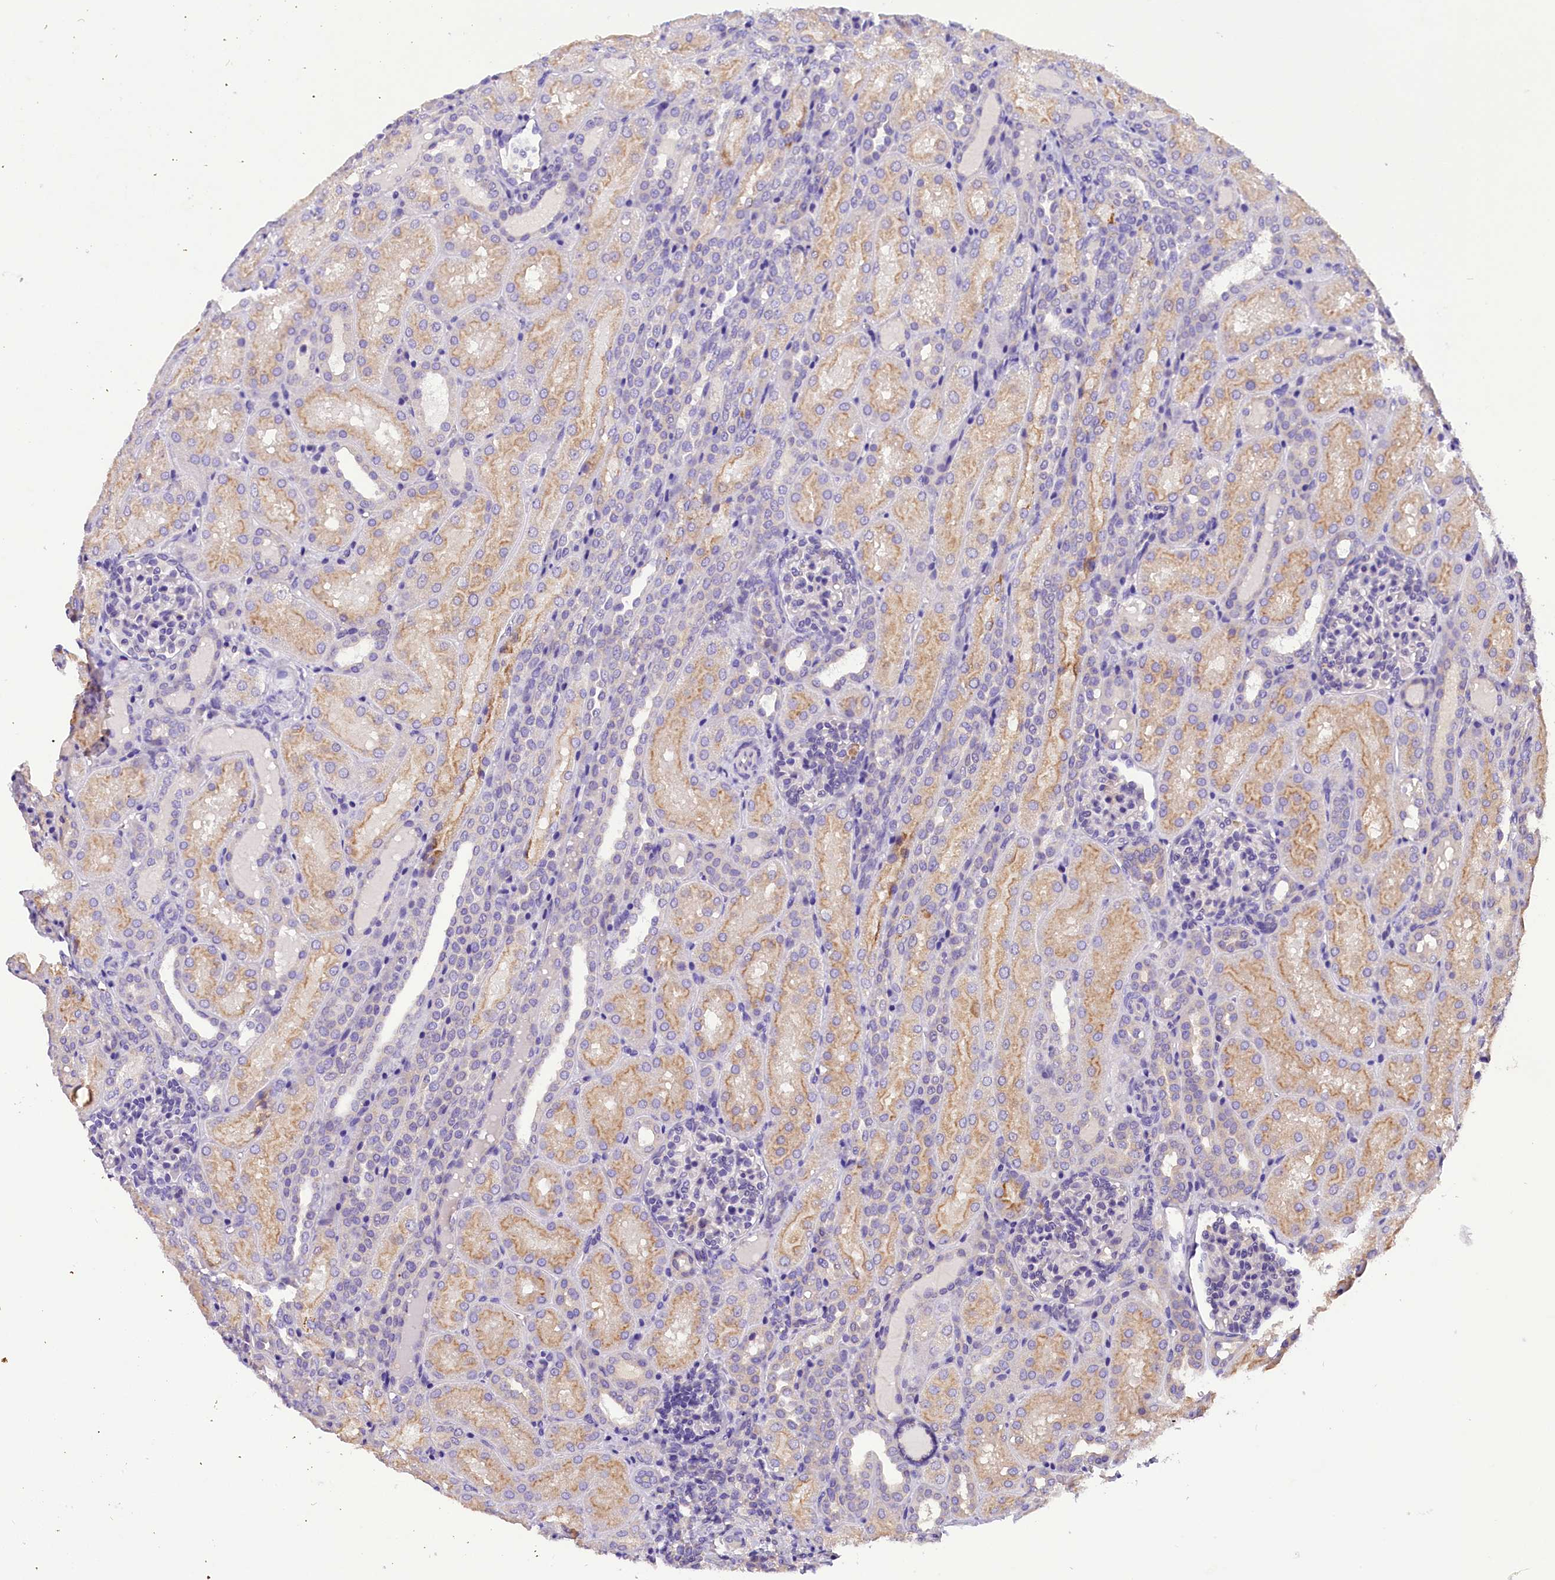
{"staining": {"intensity": "negative", "quantity": "none", "location": "none"}, "tissue": "kidney", "cell_type": "Cells in glomeruli", "image_type": "normal", "snomed": [{"axis": "morphology", "description": "Normal tissue, NOS"}, {"axis": "topography", "description": "Kidney"}], "caption": "Protein analysis of unremarkable kidney reveals no significant staining in cells in glomeruli. (Brightfield microscopy of DAB IHC at high magnification).", "gene": "AP3B2", "patient": {"sex": "male", "age": 1}}